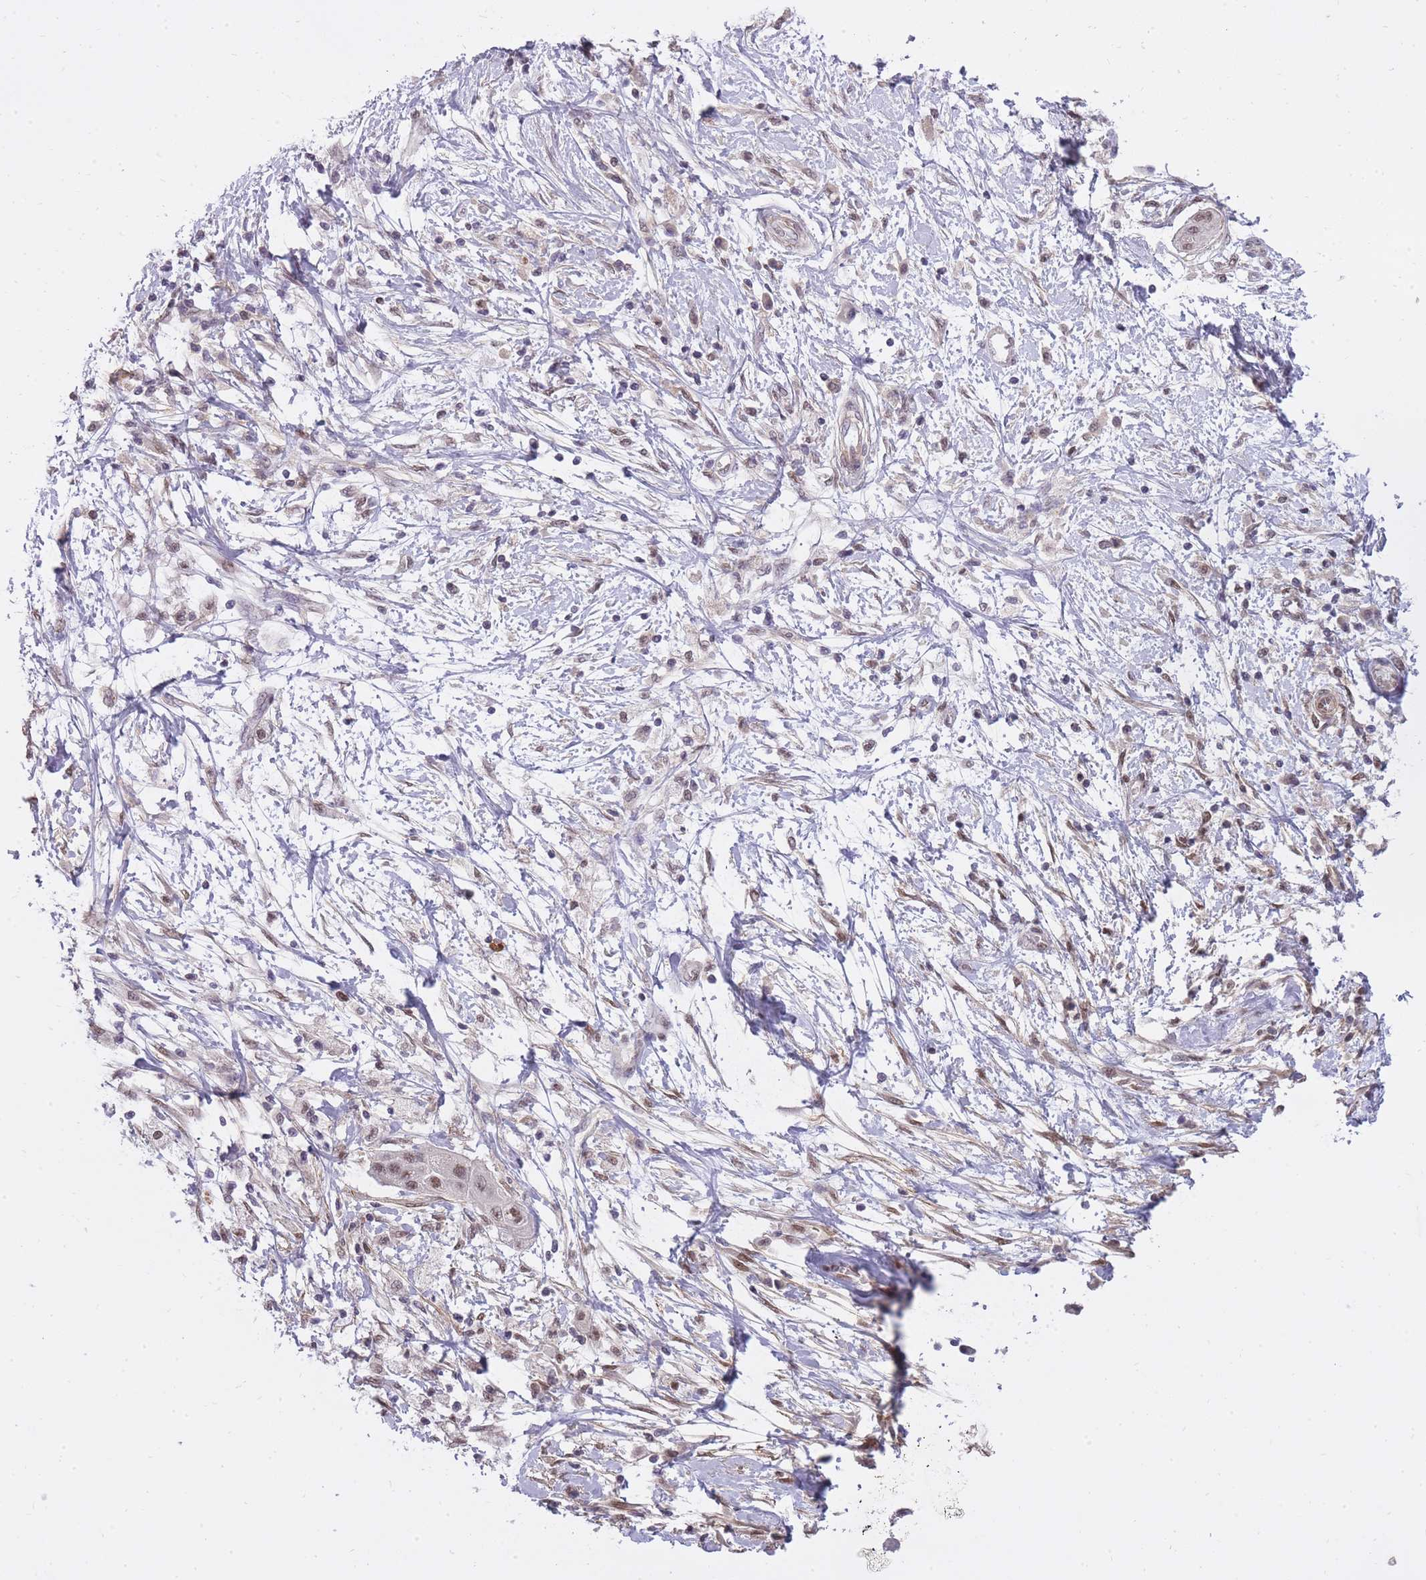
{"staining": {"intensity": "moderate", "quantity": ">75%", "location": "nuclear"}, "tissue": "pancreatic cancer", "cell_type": "Tumor cells", "image_type": "cancer", "snomed": [{"axis": "morphology", "description": "Adenocarcinoma, NOS"}, {"axis": "topography", "description": "Pancreas"}], "caption": "The histopathology image shows a brown stain indicating the presence of a protein in the nuclear of tumor cells in adenocarcinoma (pancreatic). Using DAB (3,3'-diaminobenzidine) (brown) and hematoxylin (blue) stains, captured at high magnification using brightfield microscopy.", "gene": "TIGD1", "patient": {"sex": "male", "age": 68}}